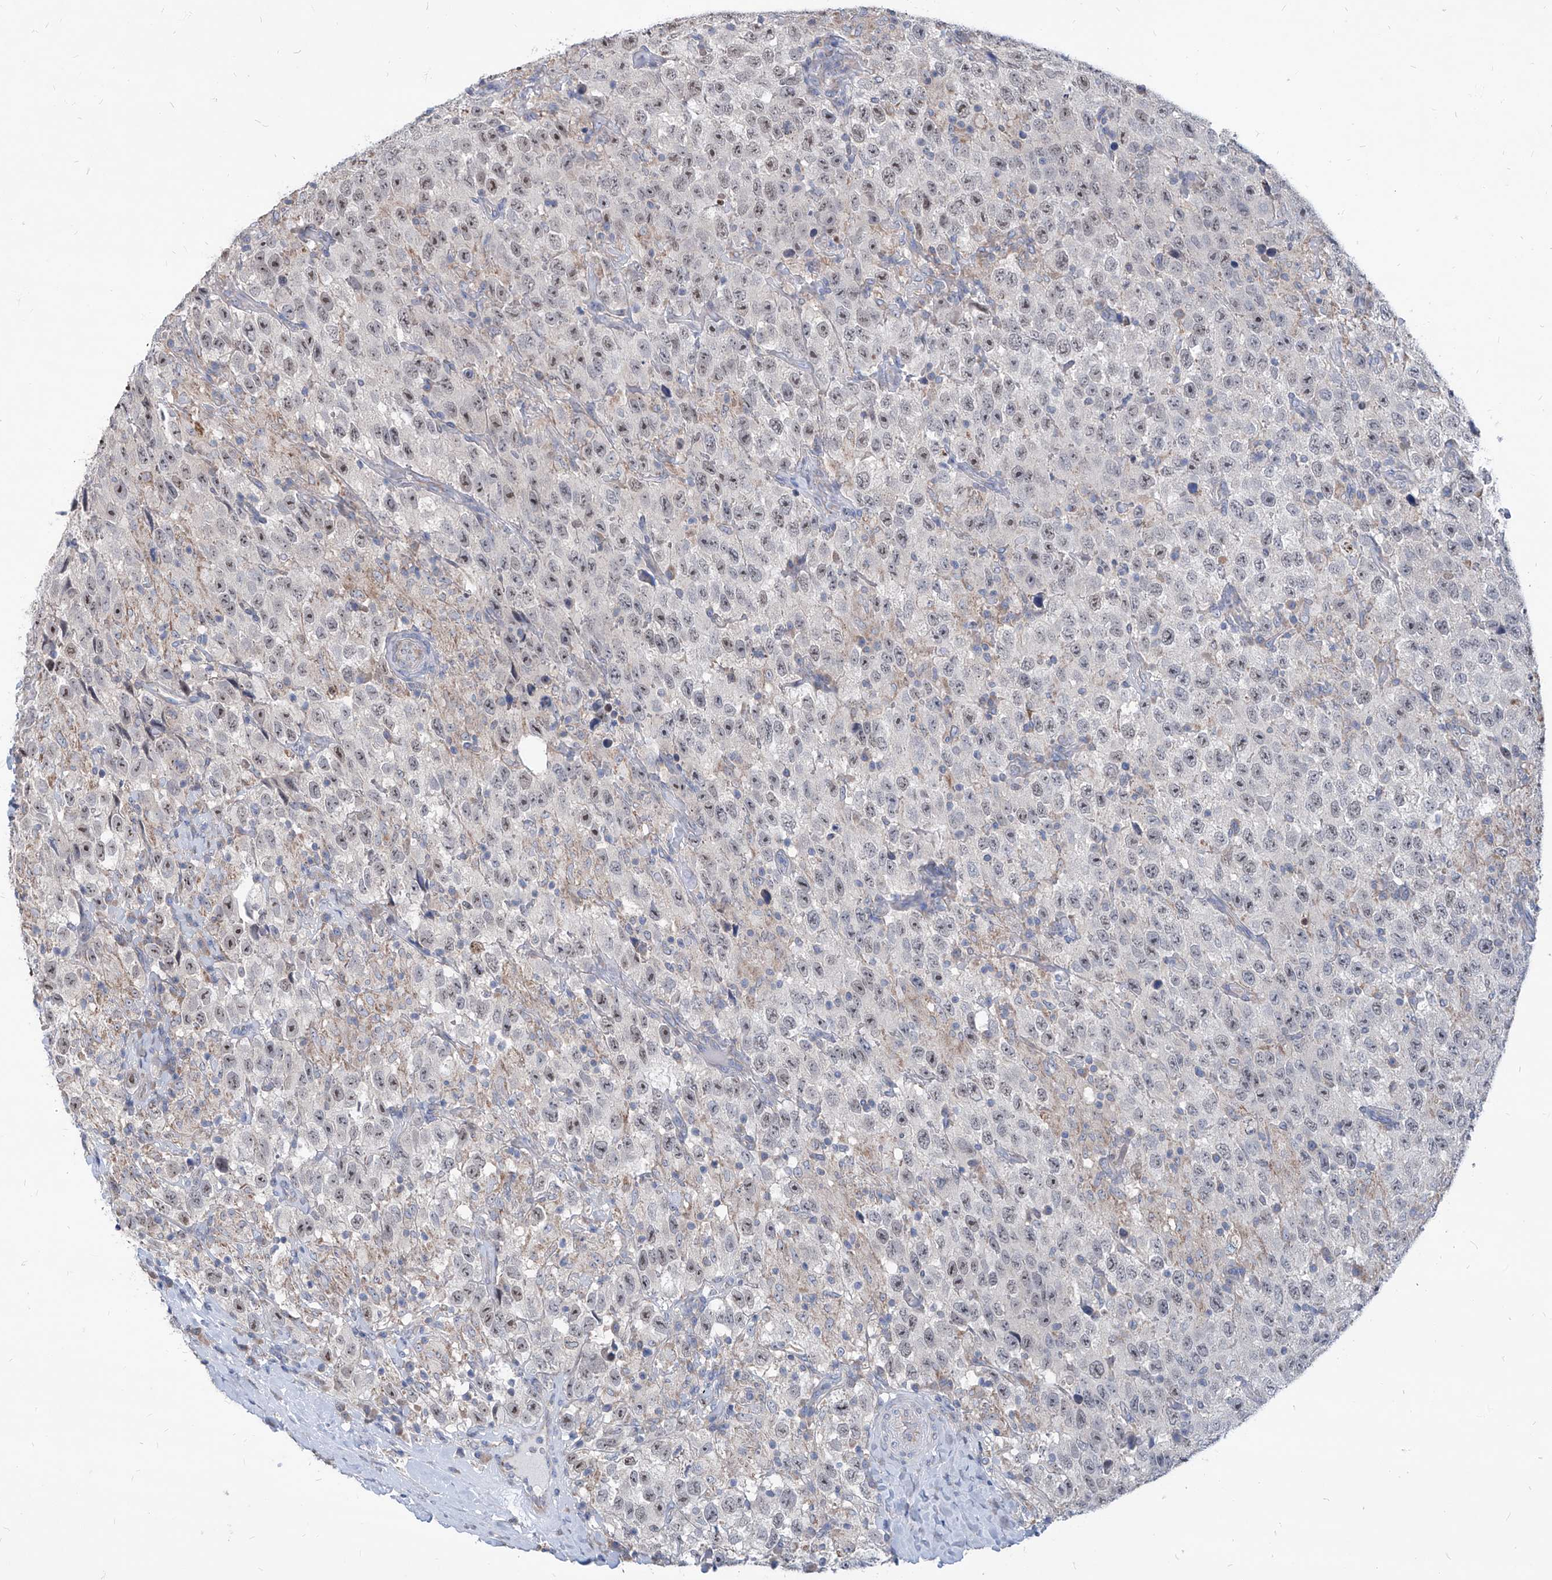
{"staining": {"intensity": "moderate", "quantity": "<25%", "location": "nuclear"}, "tissue": "testis cancer", "cell_type": "Tumor cells", "image_type": "cancer", "snomed": [{"axis": "morphology", "description": "Seminoma, NOS"}, {"axis": "topography", "description": "Testis"}], "caption": "Immunohistochemistry (IHC) of testis seminoma exhibits low levels of moderate nuclear positivity in about <25% of tumor cells.", "gene": "AGPS", "patient": {"sex": "male", "age": 41}}